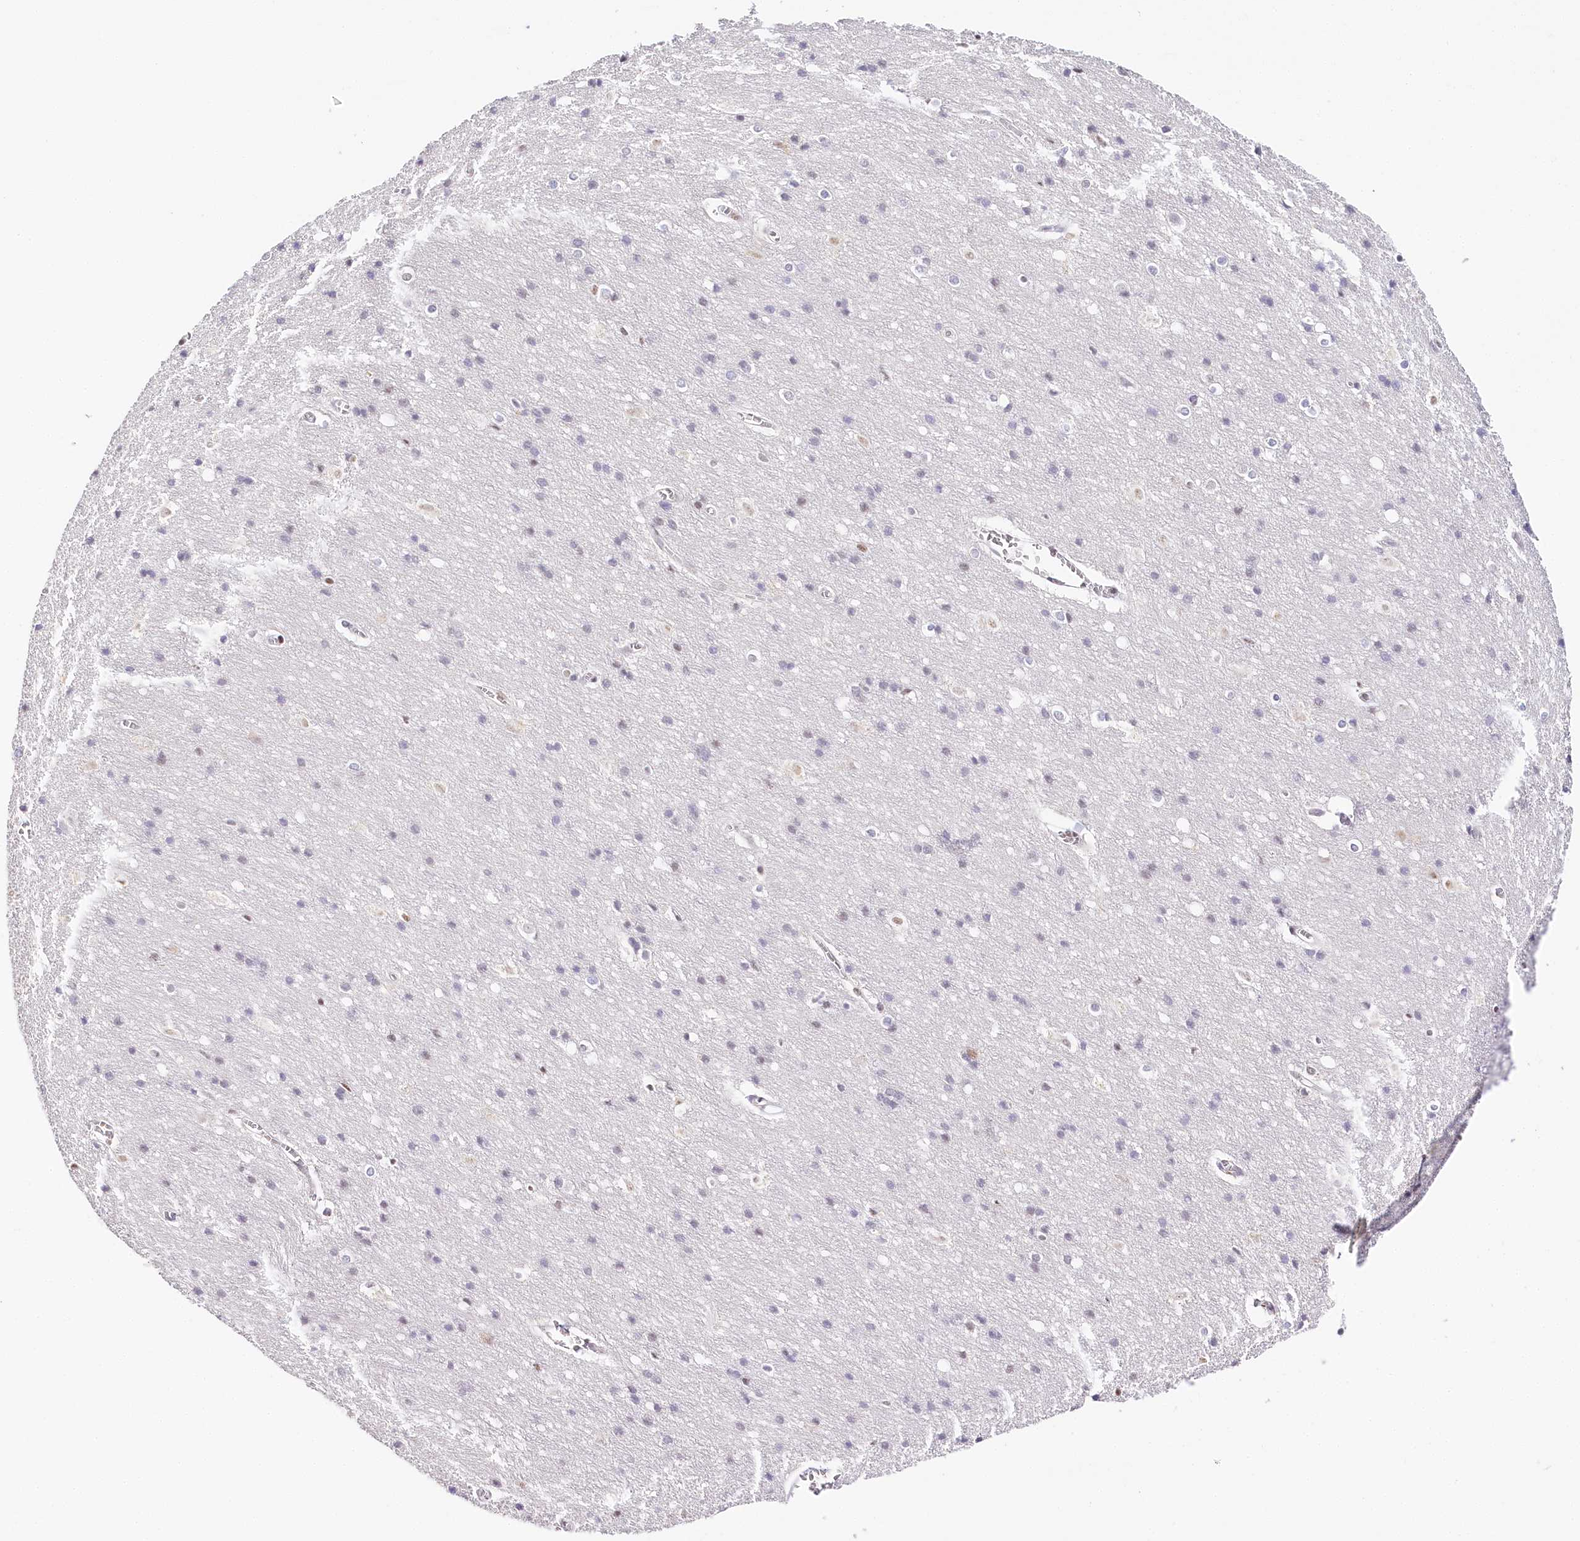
{"staining": {"intensity": "negative", "quantity": "none", "location": "none"}, "tissue": "cerebral cortex", "cell_type": "Endothelial cells", "image_type": "normal", "snomed": [{"axis": "morphology", "description": "Normal tissue, NOS"}, {"axis": "topography", "description": "Cerebral cortex"}], "caption": "IHC photomicrograph of normal cerebral cortex: human cerebral cortex stained with DAB shows no significant protein staining in endothelial cells.", "gene": "TP53", "patient": {"sex": "male", "age": 54}}